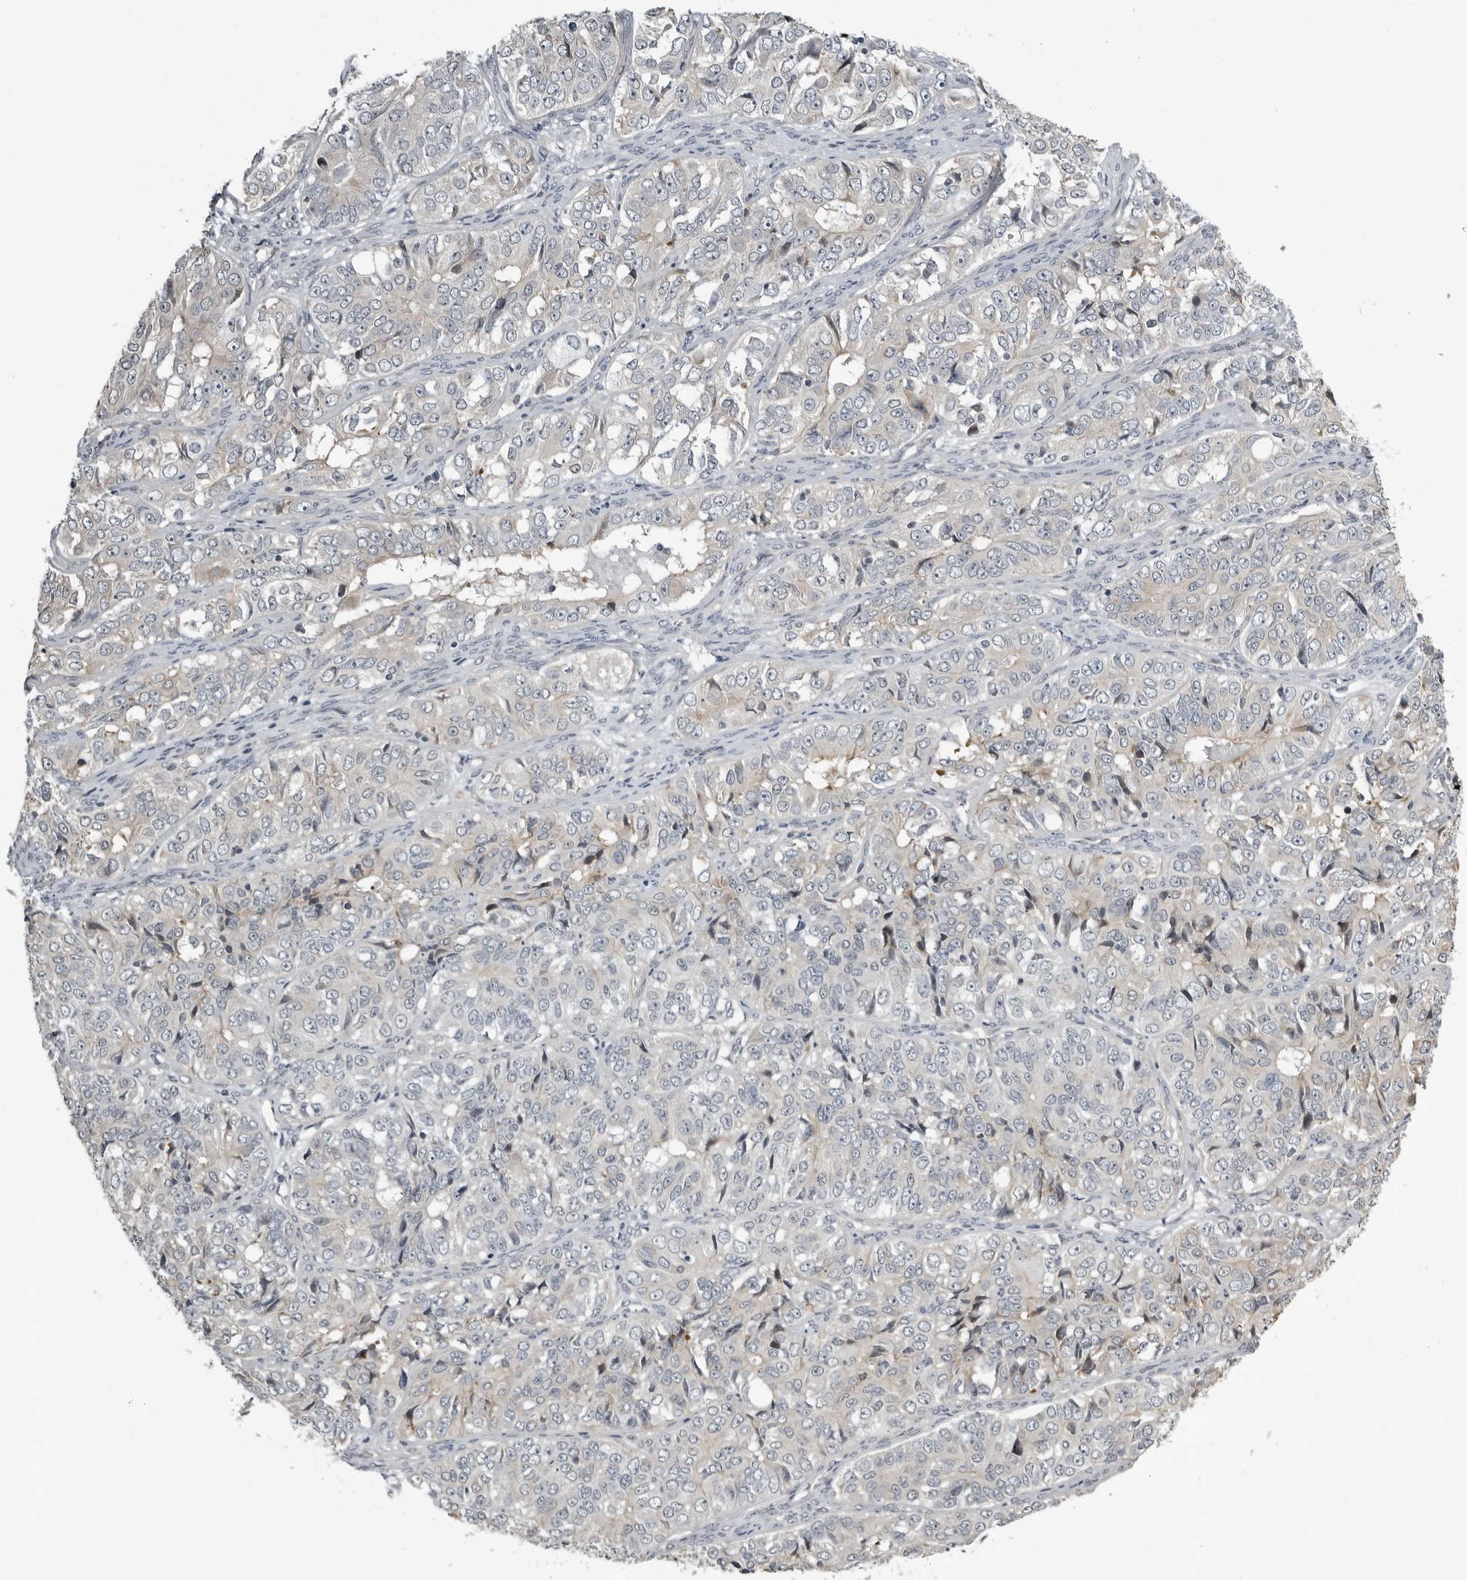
{"staining": {"intensity": "negative", "quantity": "none", "location": "none"}, "tissue": "ovarian cancer", "cell_type": "Tumor cells", "image_type": "cancer", "snomed": [{"axis": "morphology", "description": "Carcinoma, endometroid"}, {"axis": "topography", "description": "Ovary"}], "caption": "There is no significant staining in tumor cells of ovarian cancer.", "gene": "PRRX2", "patient": {"sex": "female", "age": 51}}